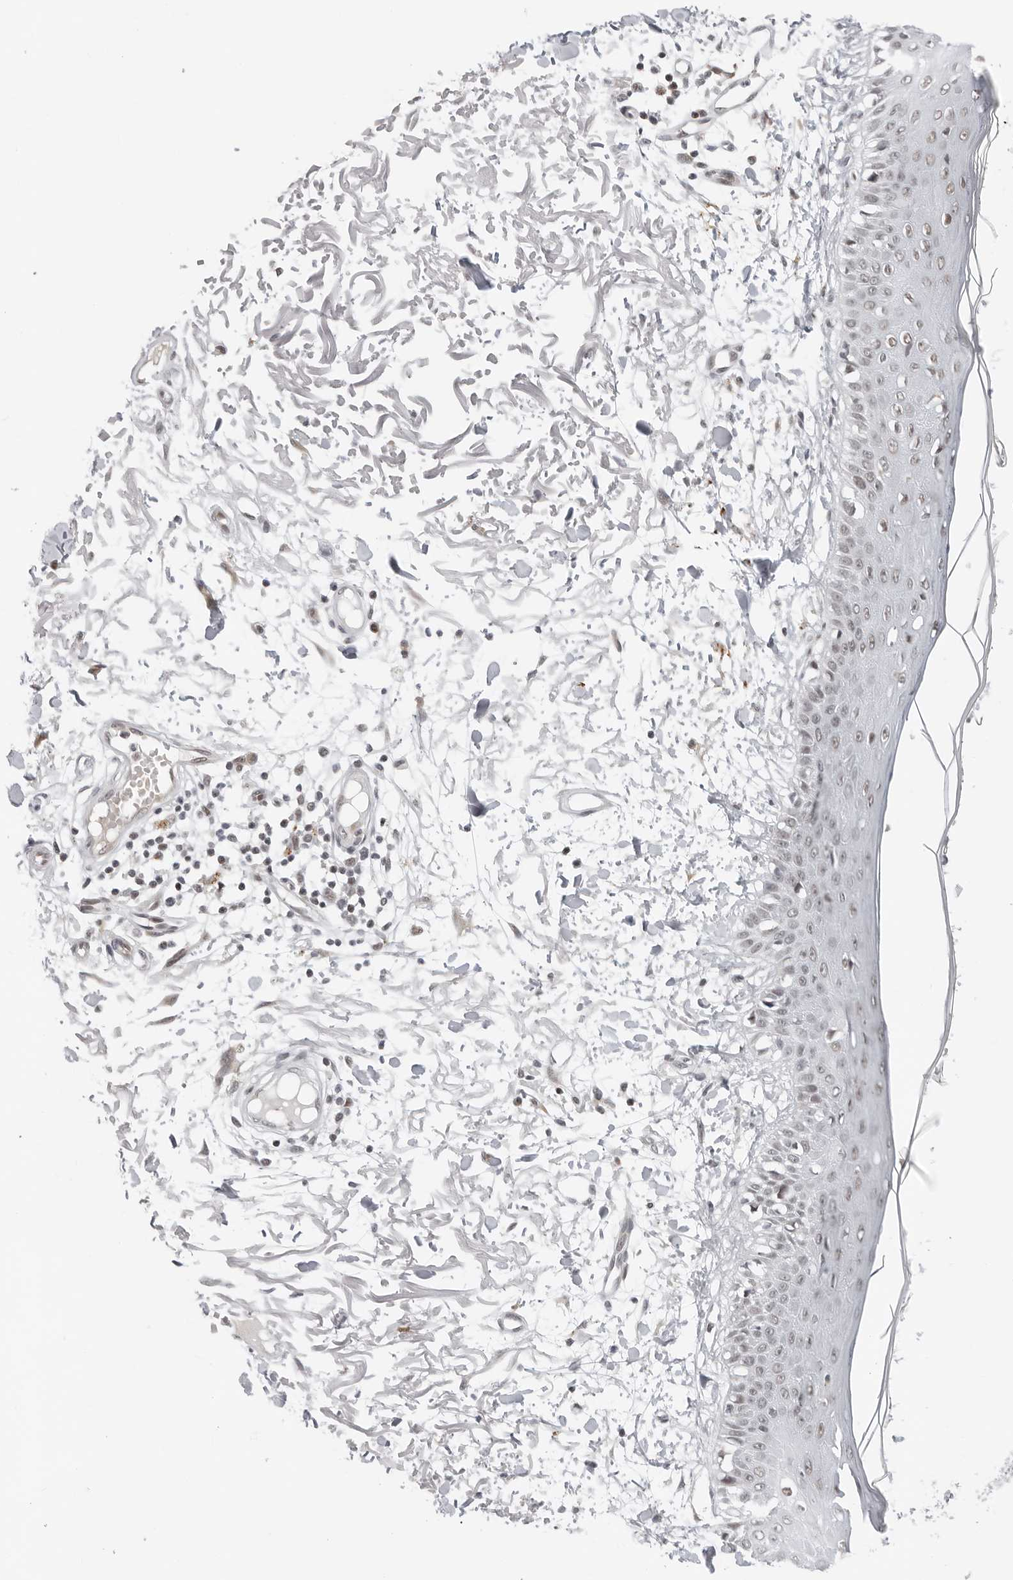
{"staining": {"intensity": "negative", "quantity": "none", "location": "none"}, "tissue": "skin", "cell_type": "Fibroblasts", "image_type": "normal", "snomed": [{"axis": "morphology", "description": "Normal tissue, NOS"}, {"axis": "morphology", "description": "Squamous cell carcinoma, NOS"}, {"axis": "topography", "description": "Skin"}, {"axis": "topography", "description": "Peripheral nerve tissue"}], "caption": "DAB (3,3'-diaminobenzidine) immunohistochemical staining of unremarkable skin shows no significant positivity in fibroblasts.", "gene": "TOX4", "patient": {"sex": "male", "age": 83}}